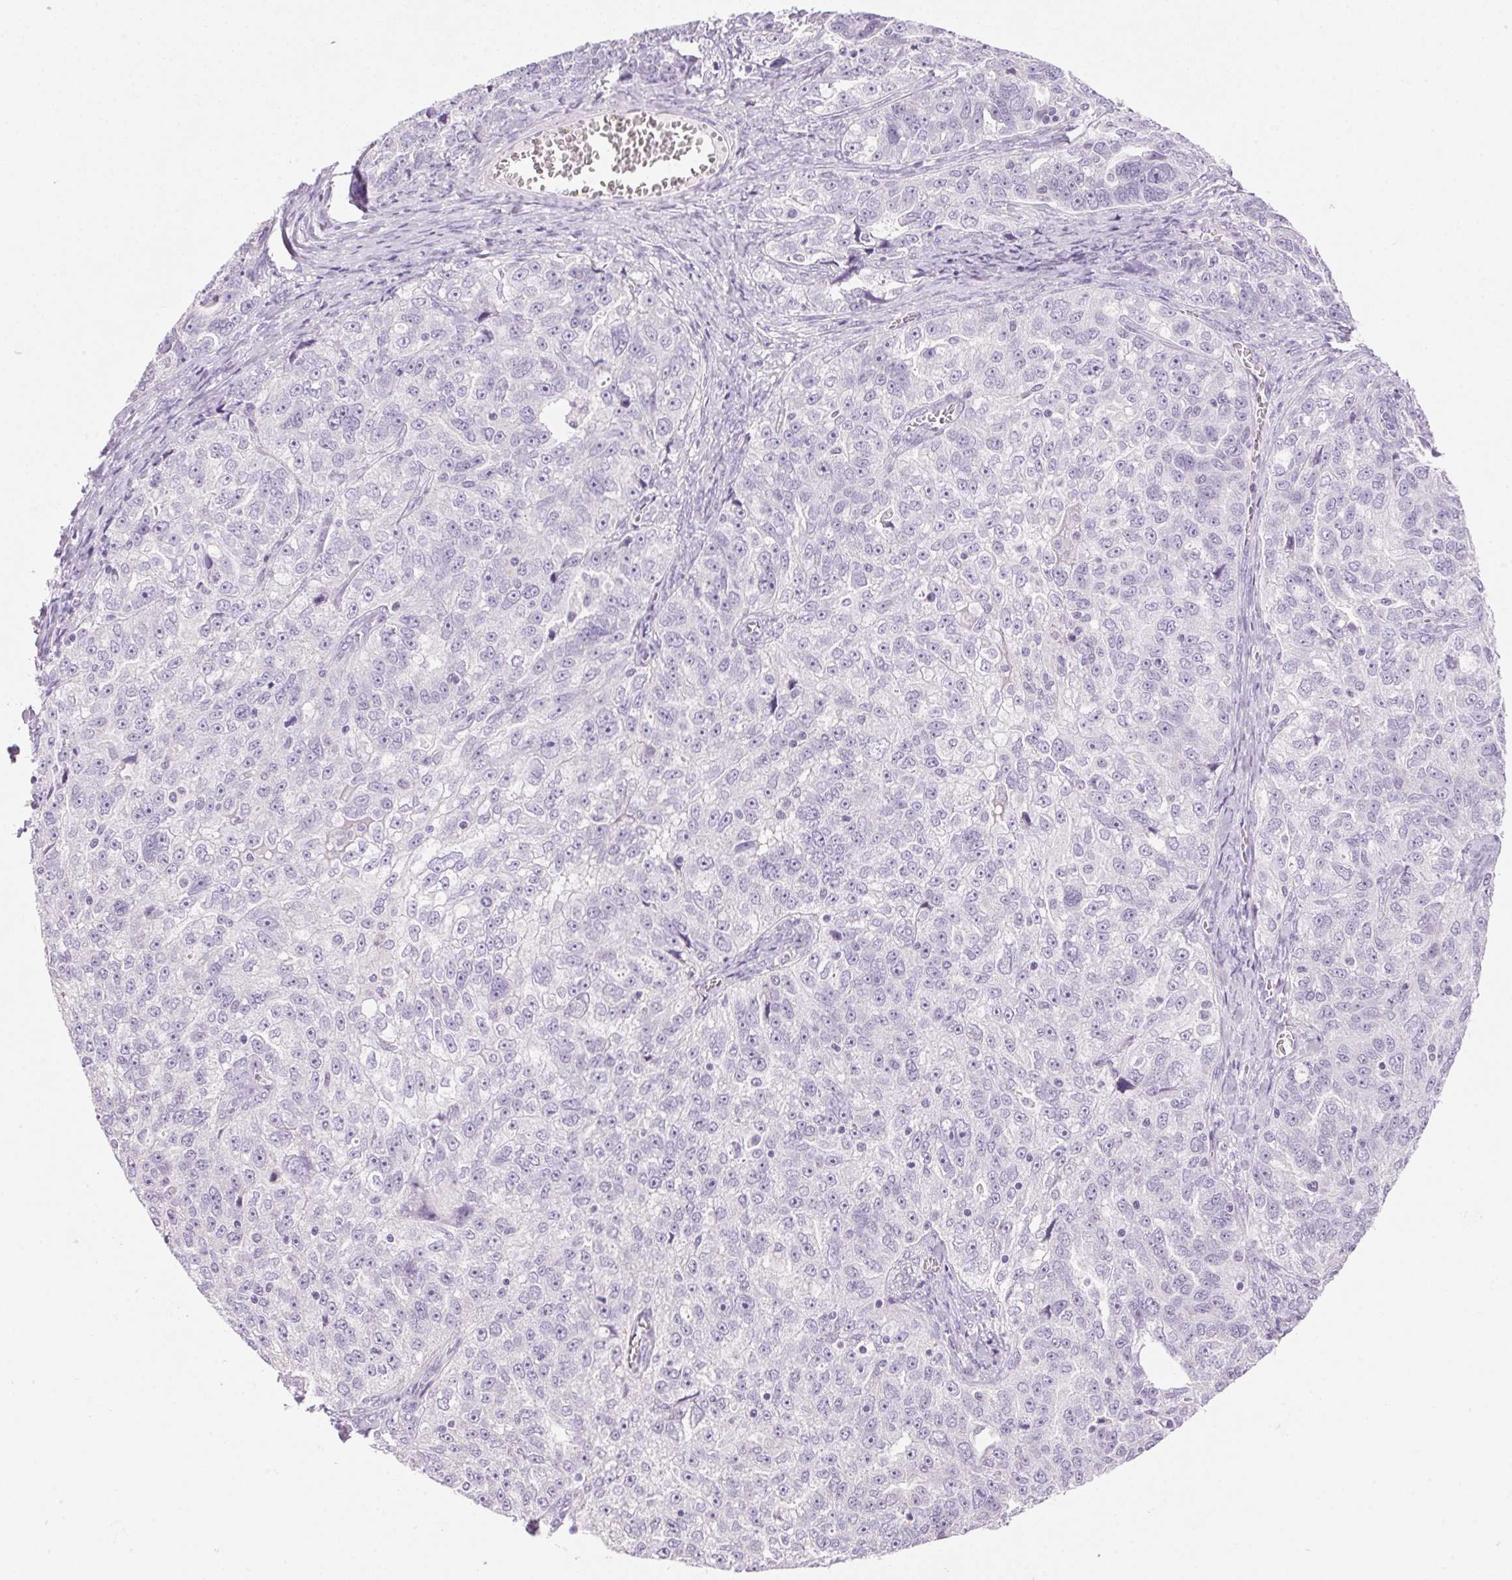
{"staining": {"intensity": "negative", "quantity": "none", "location": "none"}, "tissue": "ovarian cancer", "cell_type": "Tumor cells", "image_type": "cancer", "snomed": [{"axis": "morphology", "description": "Cystadenocarcinoma, serous, NOS"}, {"axis": "topography", "description": "Ovary"}], "caption": "Immunohistochemical staining of ovarian cancer demonstrates no significant positivity in tumor cells. (DAB (3,3'-diaminobenzidine) immunohistochemistry, high magnification).", "gene": "HSD17B2", "patient": {"sex": "female", "age": 51}}